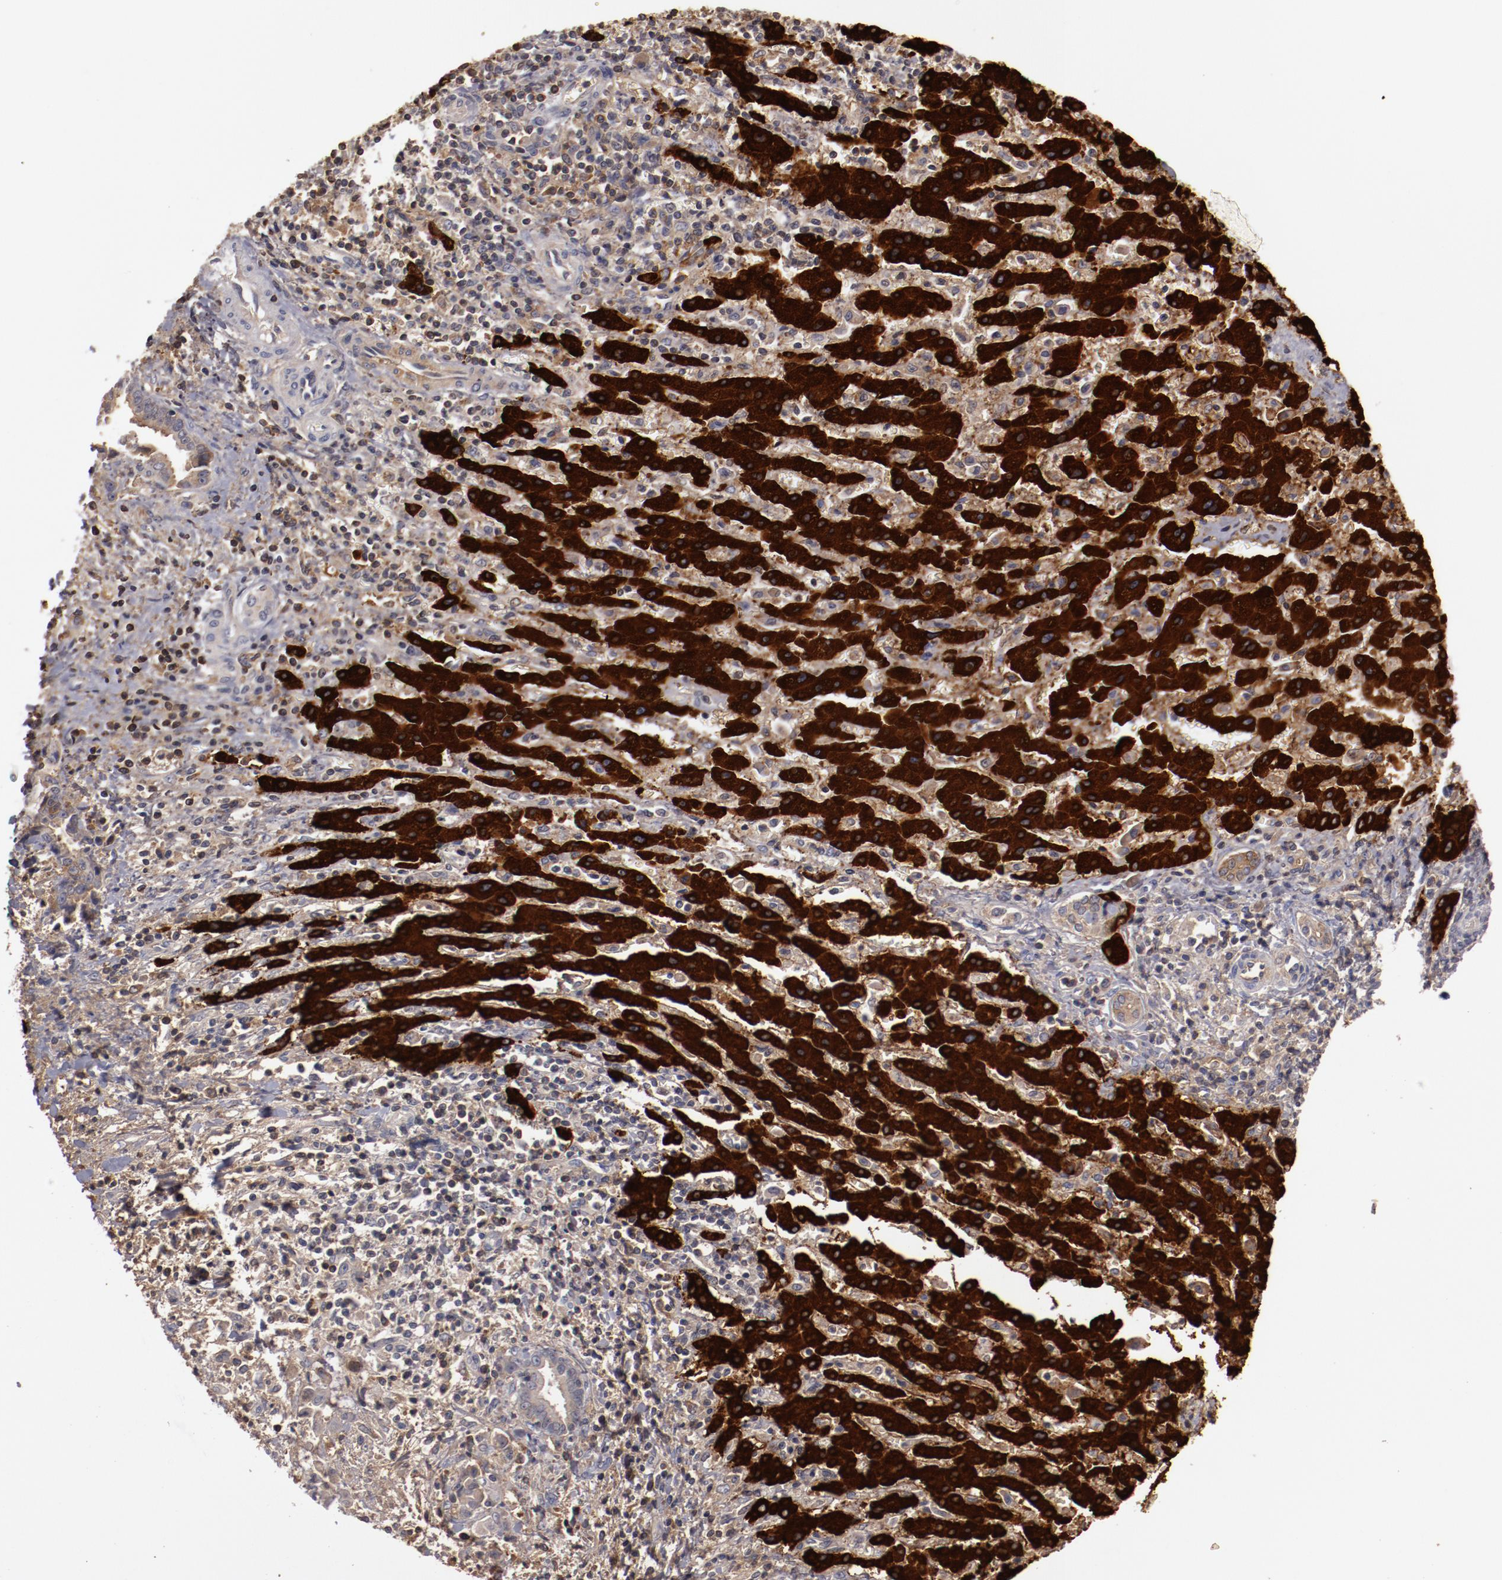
{"staining": {"intensity": "strong", "quantity": ">75%", "location": "cytoplasmic/membranous"}, "tissue": "liver cancer", "cell_type": "Tumor cells", "image_type": "cancer", "snomed": [{"axis": "morphology", "description": "Cholangiocarcinoma"}, {"axis": "topography", "description": "Liver"}], "caption": "Immunohistochemistry (IHC) (DAB) staining of liver cholangiocarcinoma displays strong cytoplasmic/membranous protein positivity in about >75% of tumor cells. Using DAB (3,3'-diaminobenzidine) (brown) and hematoxylin (blue) stains, captured at high magnification using brightfield microscopy.", "gene": "MBL2", "patient": {"sex": "male", "age": 57}}